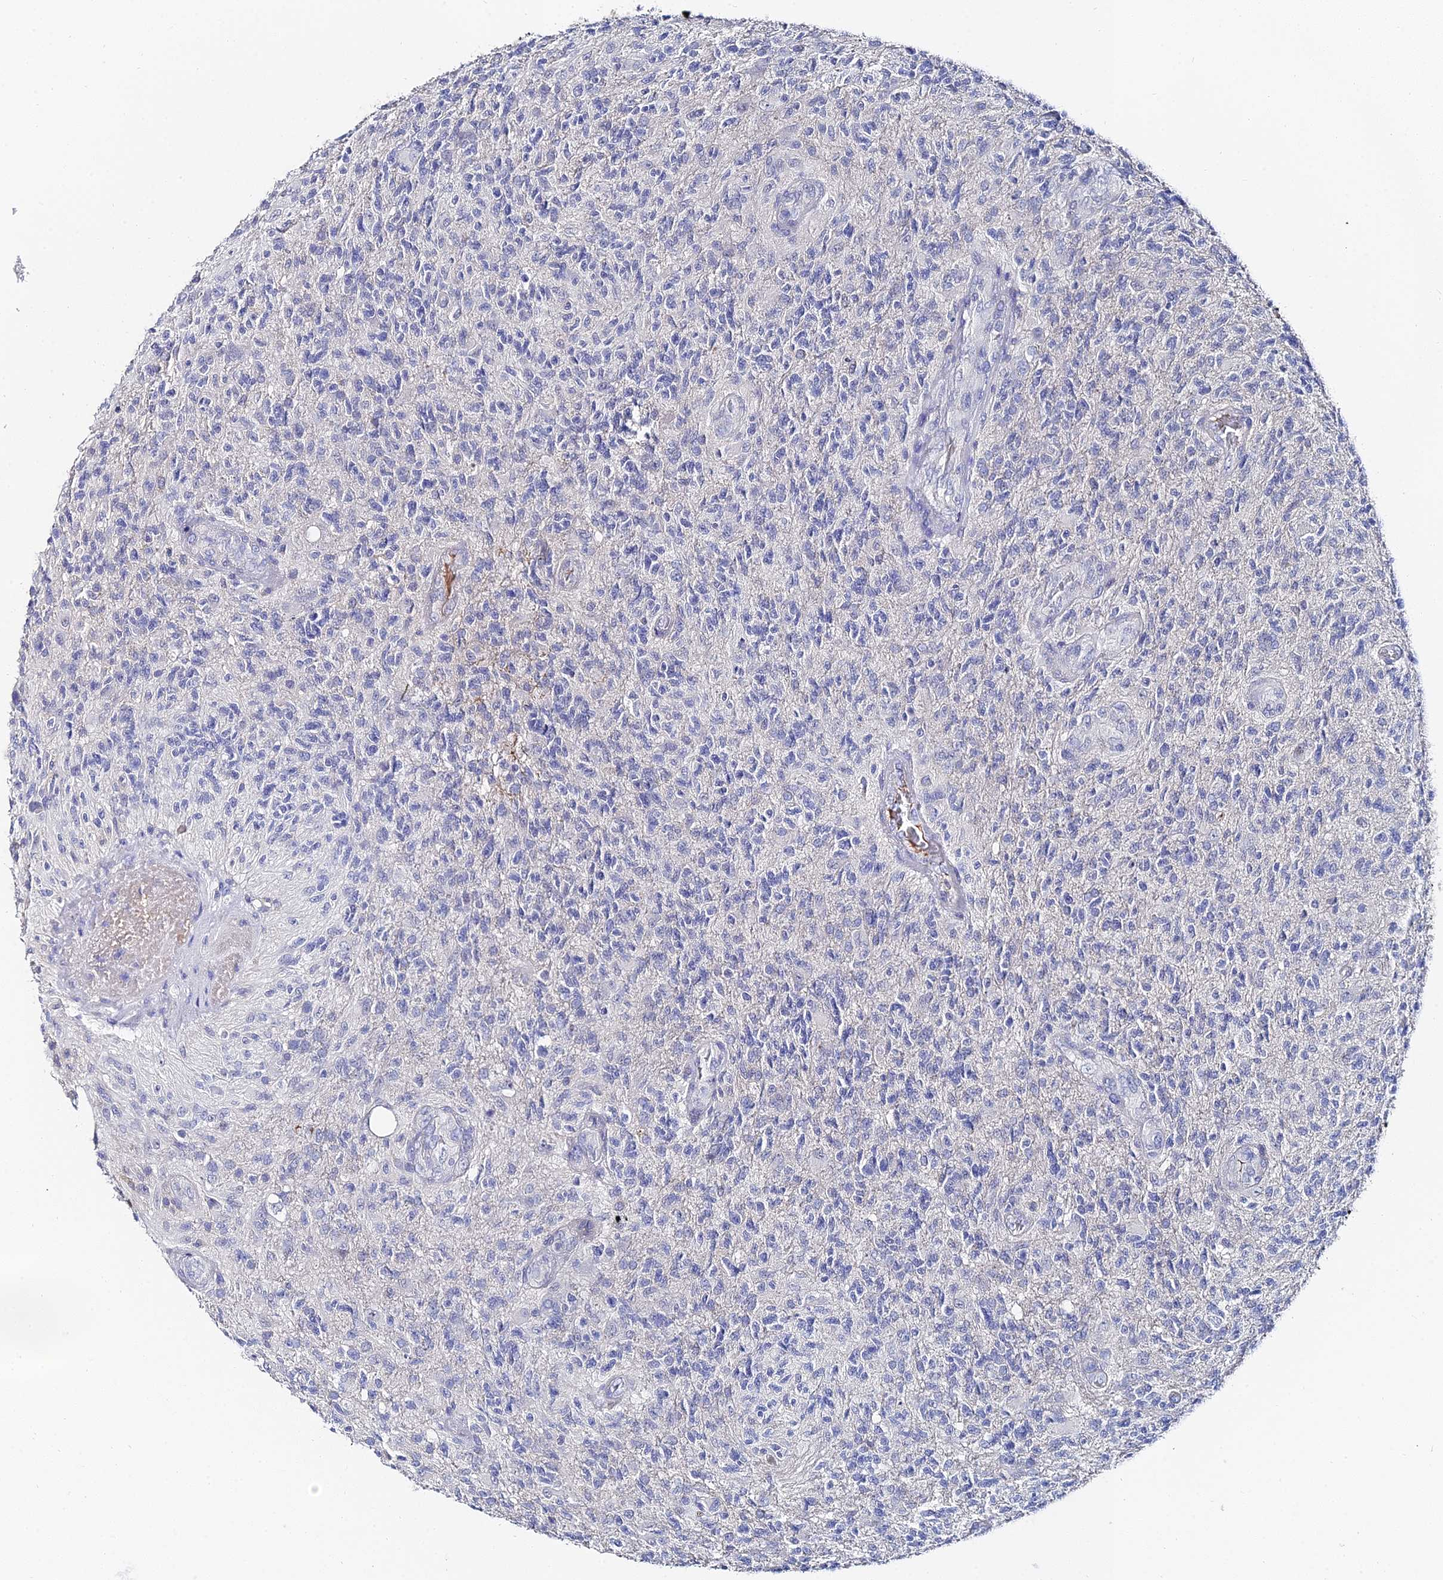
{"staining": {"intensity": "negative", "quantity": "none", "location": "none"}, "tissue": "glioma", "cell_type": "Tumor cells", "image_type": "cancer", "snomed": [{"axis": "morphology", "description": "Glioma, malignant, High grade"}, {"axis": "topography", "description": "Brain"}], "caption": "Immunohistochemical staining of glioma exhibits no significant staining in tumor cells. (DAB (3,3'-diaminobenzidine) IHC, high magnification).", "gene": "KRT17", "patient": {"sex": "male", "age": 56}}